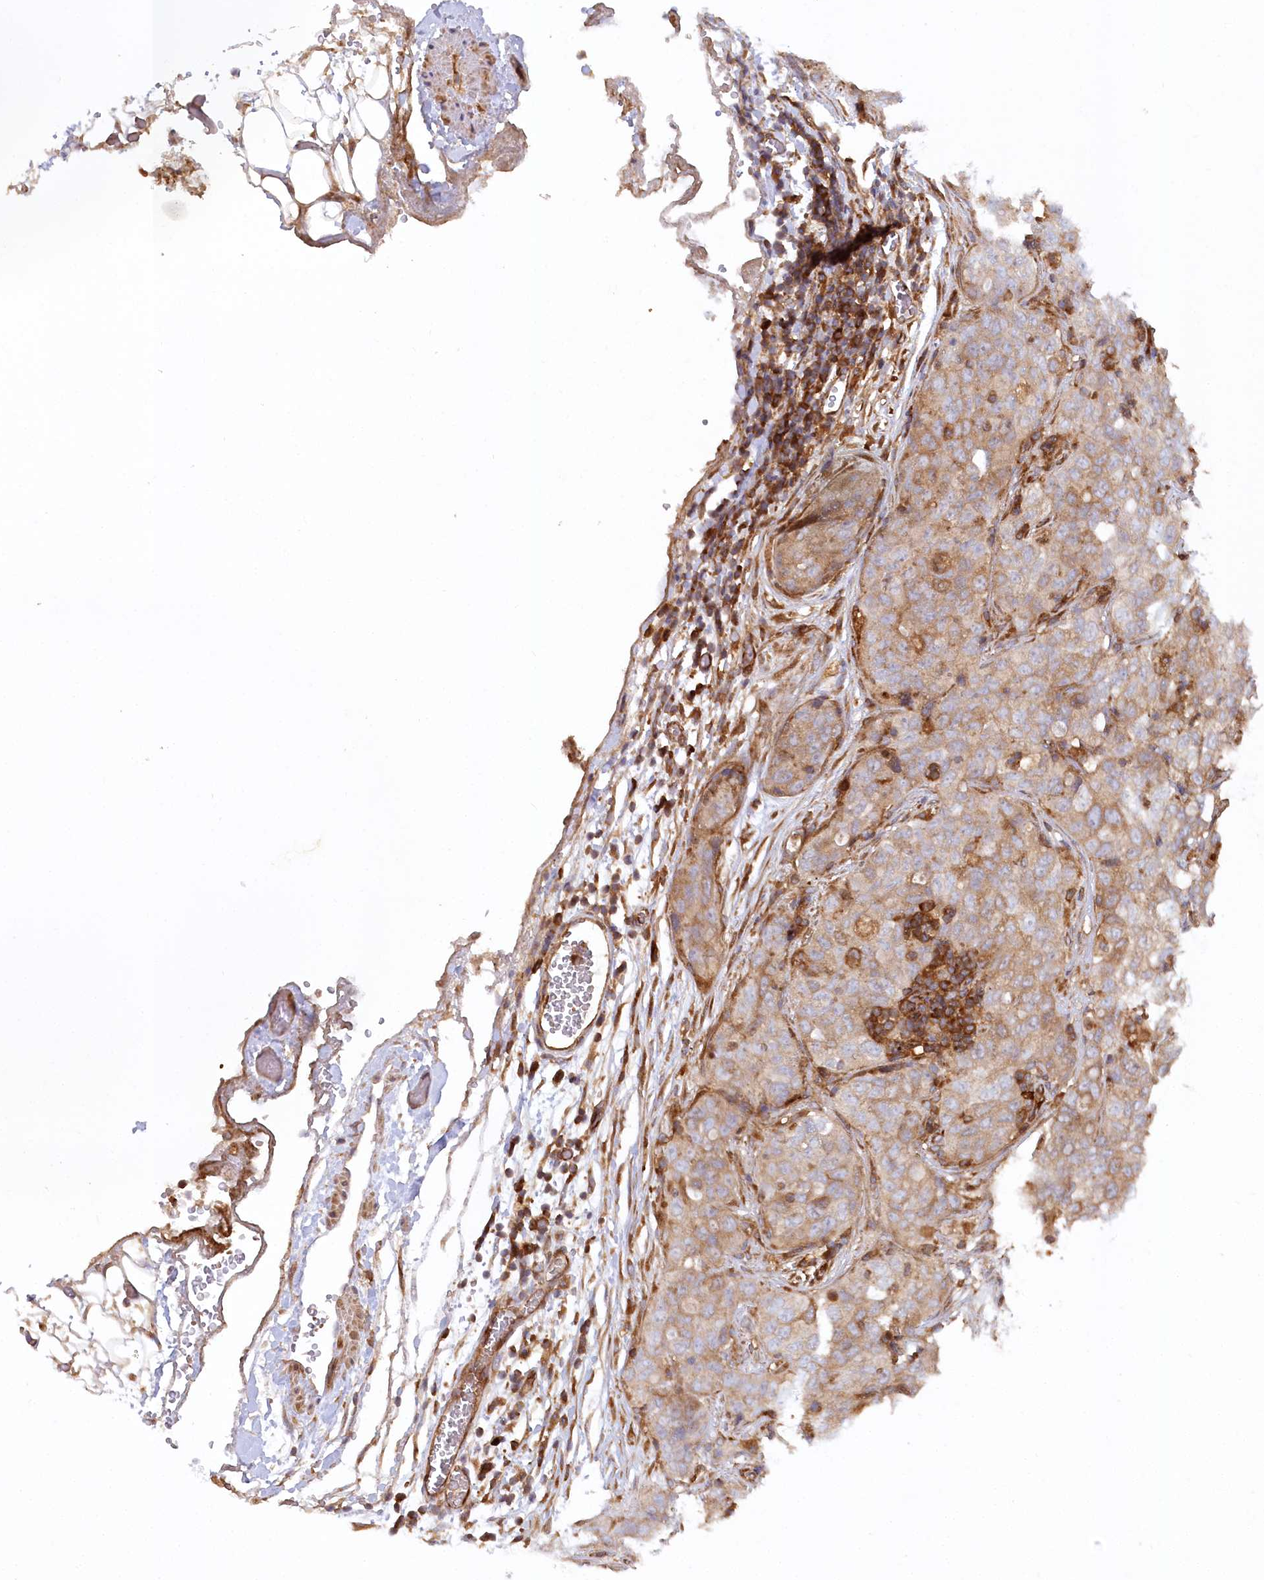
{"staining": {"intensity": "moderate", "quantity": ">75%", "location": "cytoplasmic/membranous"}, "tissue": "stomach cancer", "cell_type": "Tumor cells", "image_type": "cancer", "snomed": [{"axis": "morphology", "description": "Normal tissue, NOS"}, {"axis": "morphology", "description": "Adenocarcinoma, NOS"}, {"axis": "topography", "description": "Lymph node"}, {"axis": "topography", "description": "Stomach"}], "caption": "Protein expression analysis of stomach cancer reveals moderate cytoplasmic/membranous positivity in approximately >75% of tumor cells. The protein is shown in brown color, while the nuclei are stained blue.", "gene": "PAIP2", "patient": {"sex": "male", "age": 48}}